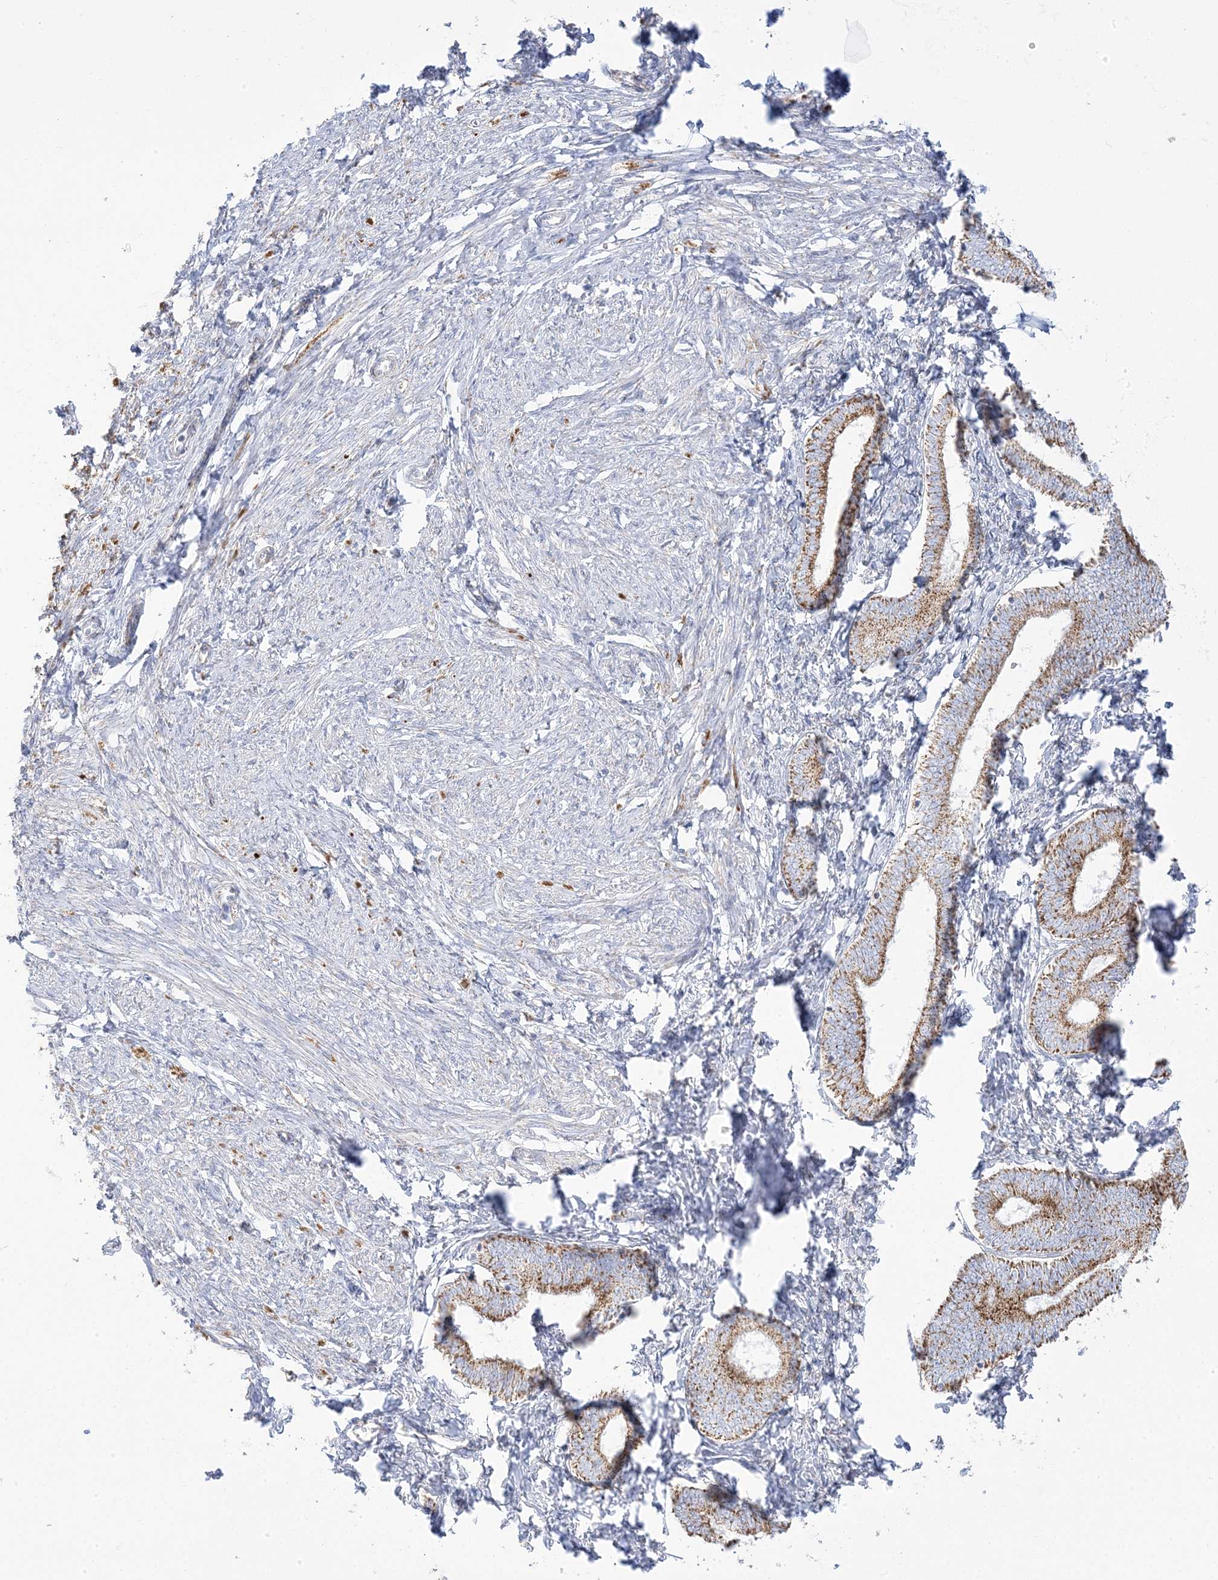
{"staining": {"intensity": "negative", "quantity": "none", "location": "none"}, "tissue": "endometrium", "cell_type": "Cells in endometrial stroma", "image_type": "normal", "snomed": [{"axis": "morphology", "description": "Normal tissue, NOS"}, {"axis": "topography", "description": "Endometrium"}], "caption": "This is an IHC micrograph of normal human endometrium. There is no staining in cells in endometrial stroma.", "gene": "PCCB", "patient": {"sex": "female", "age": 72}}